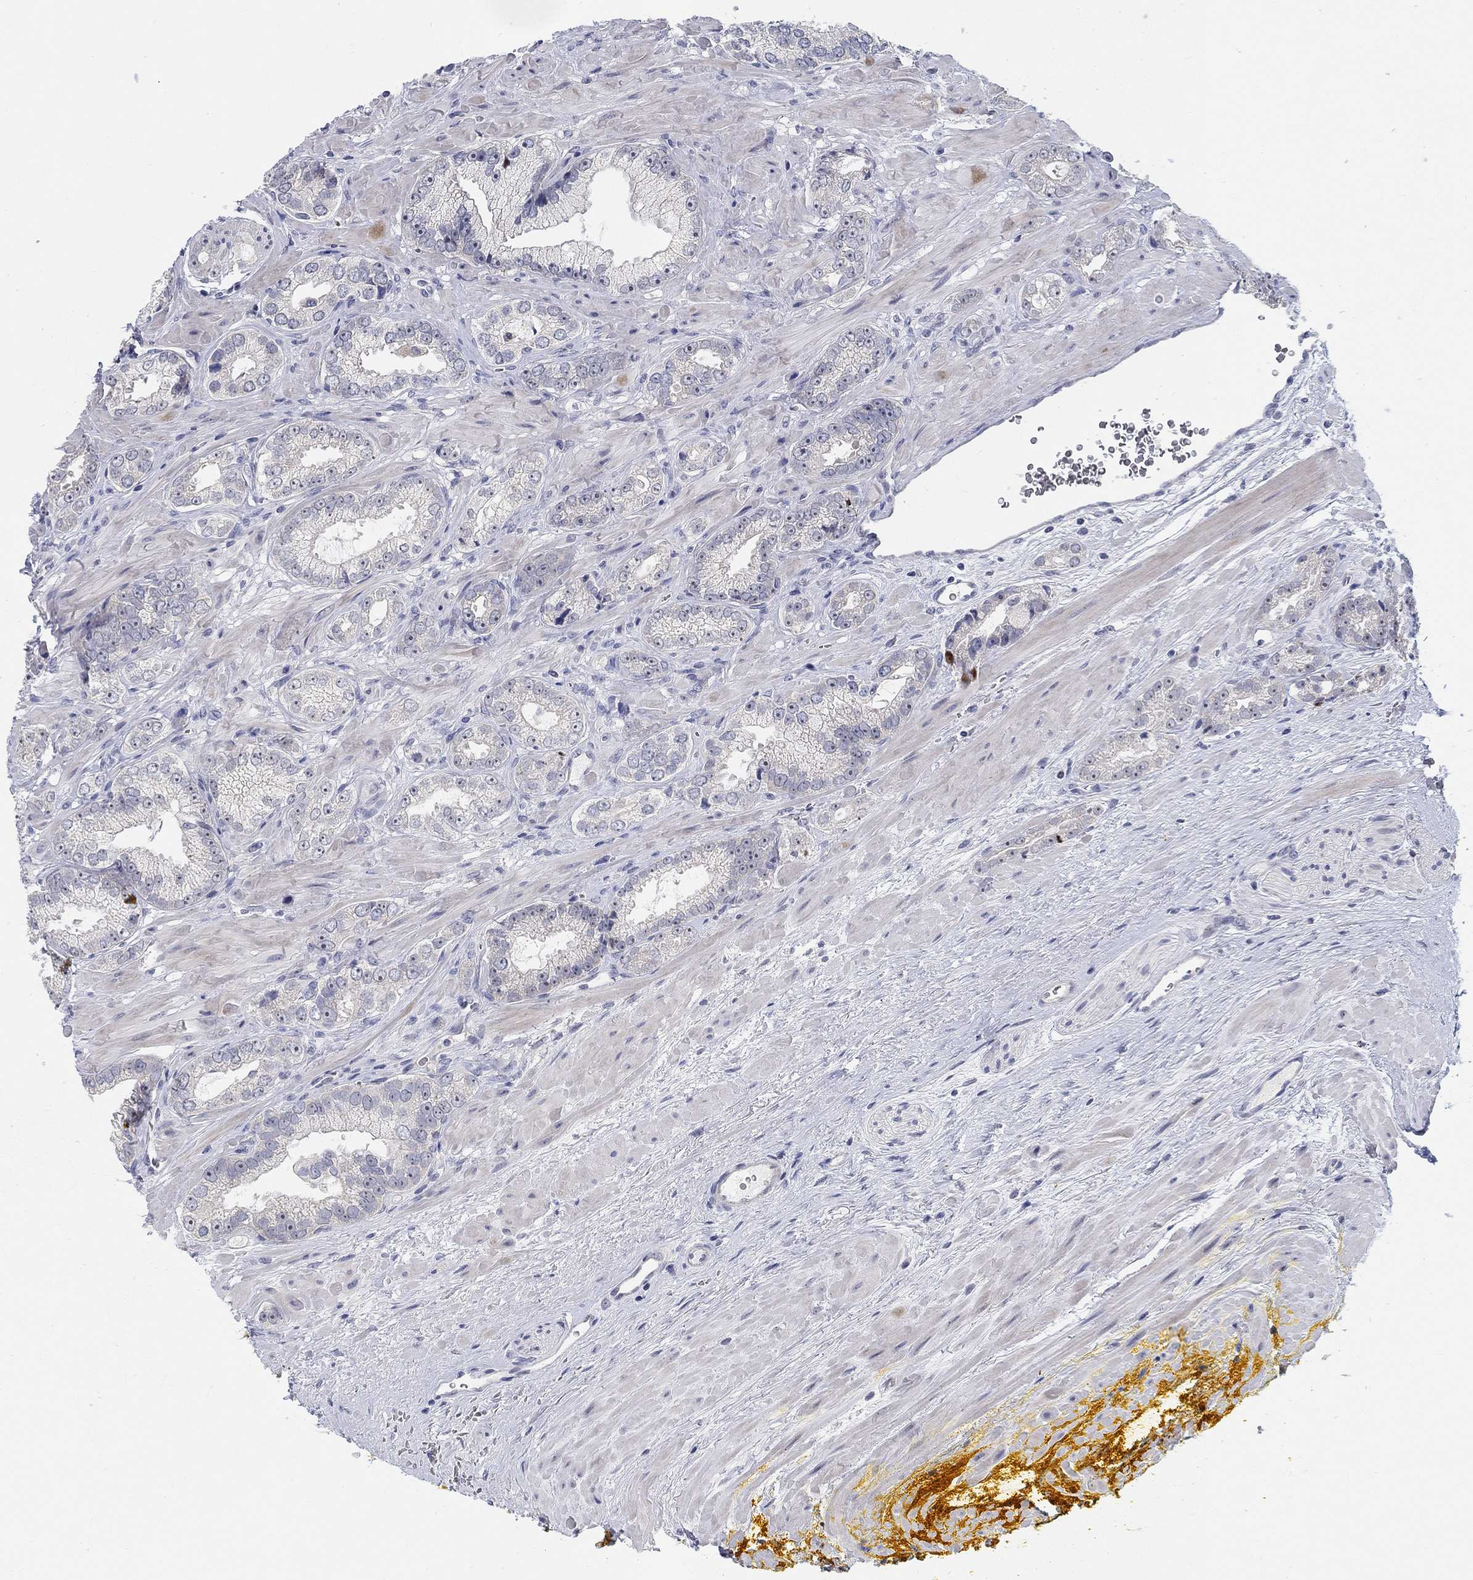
{"staining": {"intensity": "negative", "quantity": "none", "location": "none"}, "tissue": "prostate cancer", "cell_type": "Tumor cells", "image_type": "cancer", "snomed": [{"axis": "morphology", "description": "Adenocarcinoma, NOS"}, {"axis": "topography", "description": "Prostate"}], "caption": "A micrograph of adenocarcinoma (prostate) stained for a protein reveals no brown staining in tumor cells.", "gene": "SMIM18", "patient": {"sex": "male", "age": 67}}